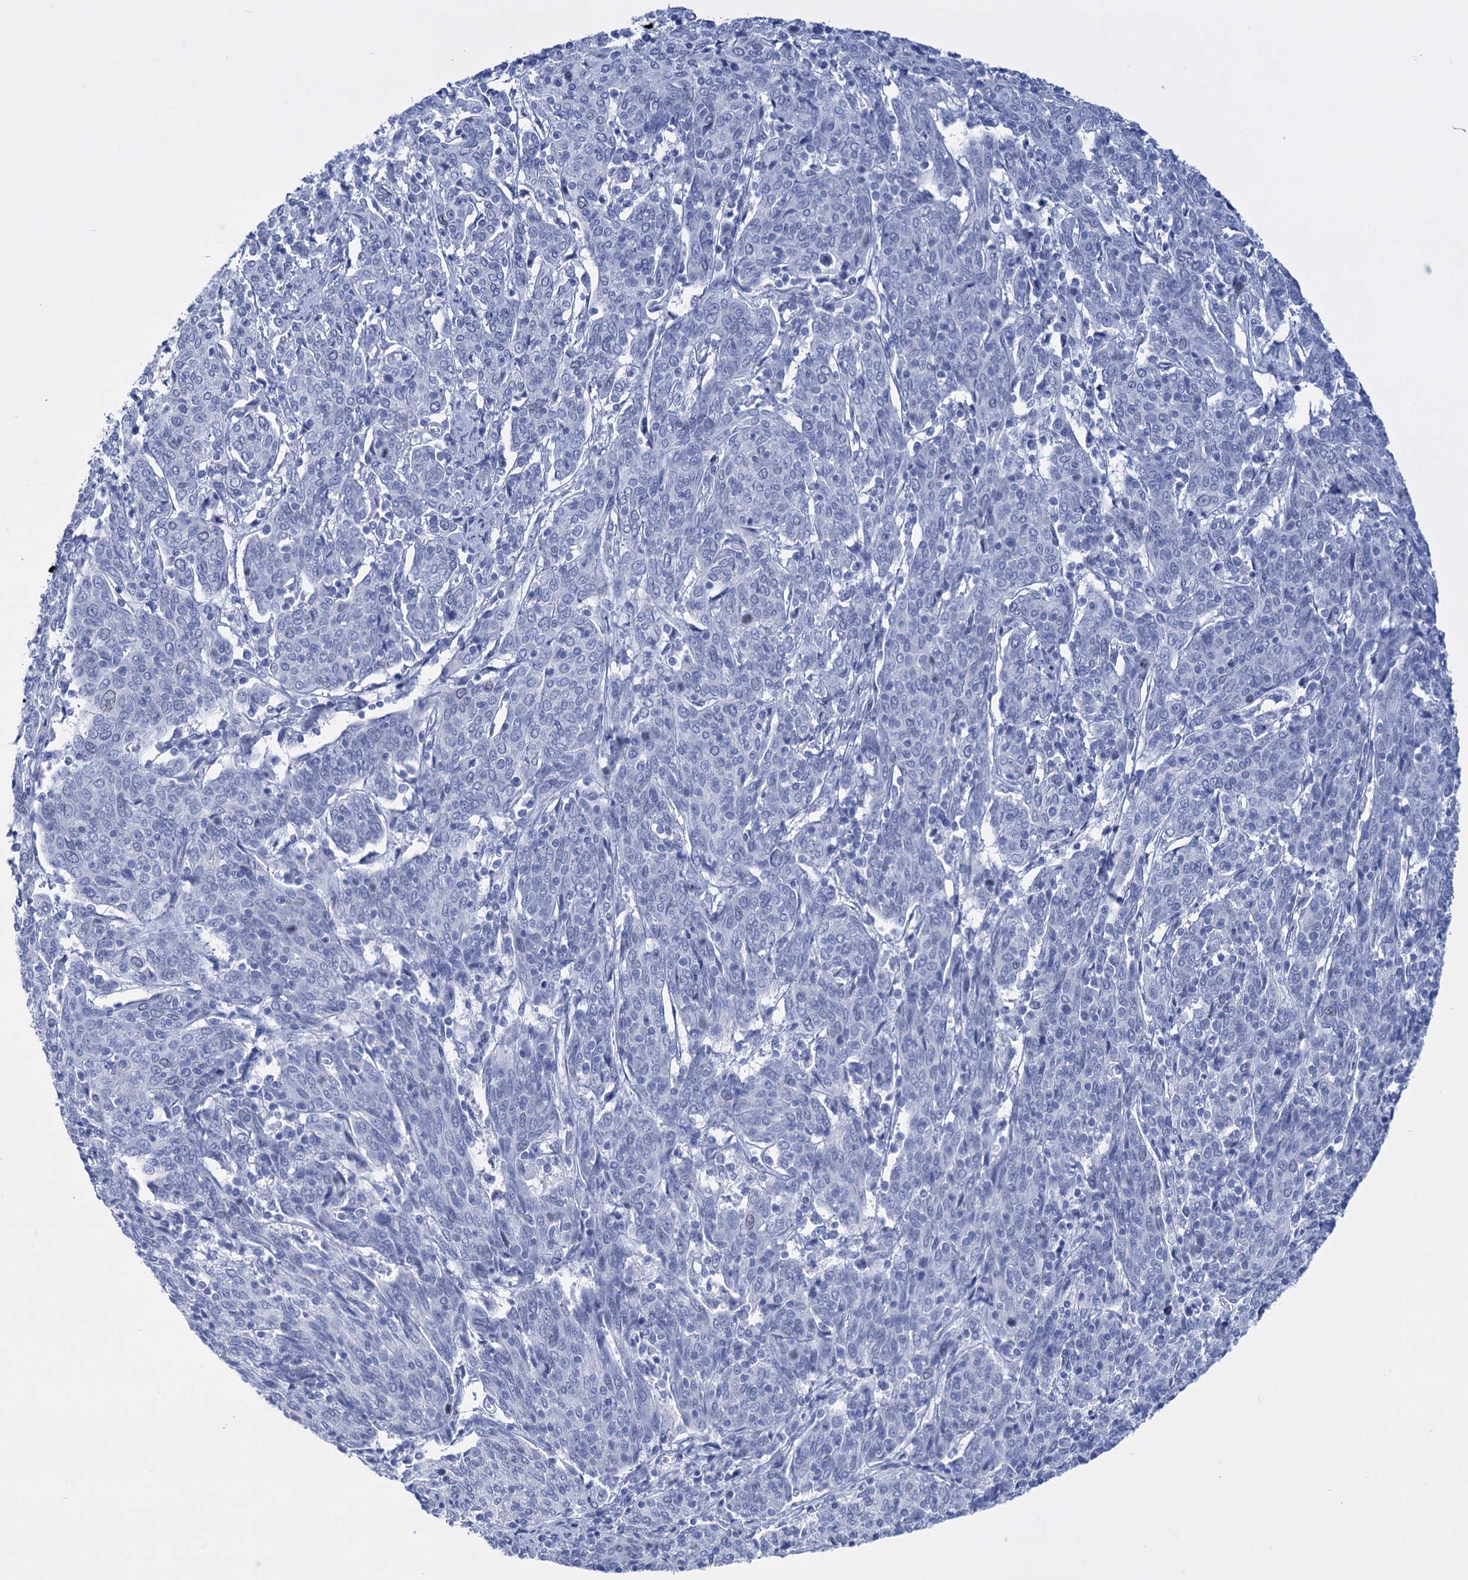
{"staining": {"intensity": "negative", "quantity": "none", "location": "none"}, "tissue": "cervical cancer", "cell_type": "Tumor cells", "image_type": "cancer", "snomed": [{"axis": "morphology", "description": "Squamous cell carcinoma, NOS"}, {"axis": "topography", "description": "Cervix"}], "caption": "Immunohistochemical staining of cervical squamous cell carcinoma reveals no significant staining in tumor cells. (DAB (3,3'-diaminobenzidine) immunohistochemistry (IHC), high magnification).", "gene": "FBXW12", "patient": {"sex": "female", "age": 67}}